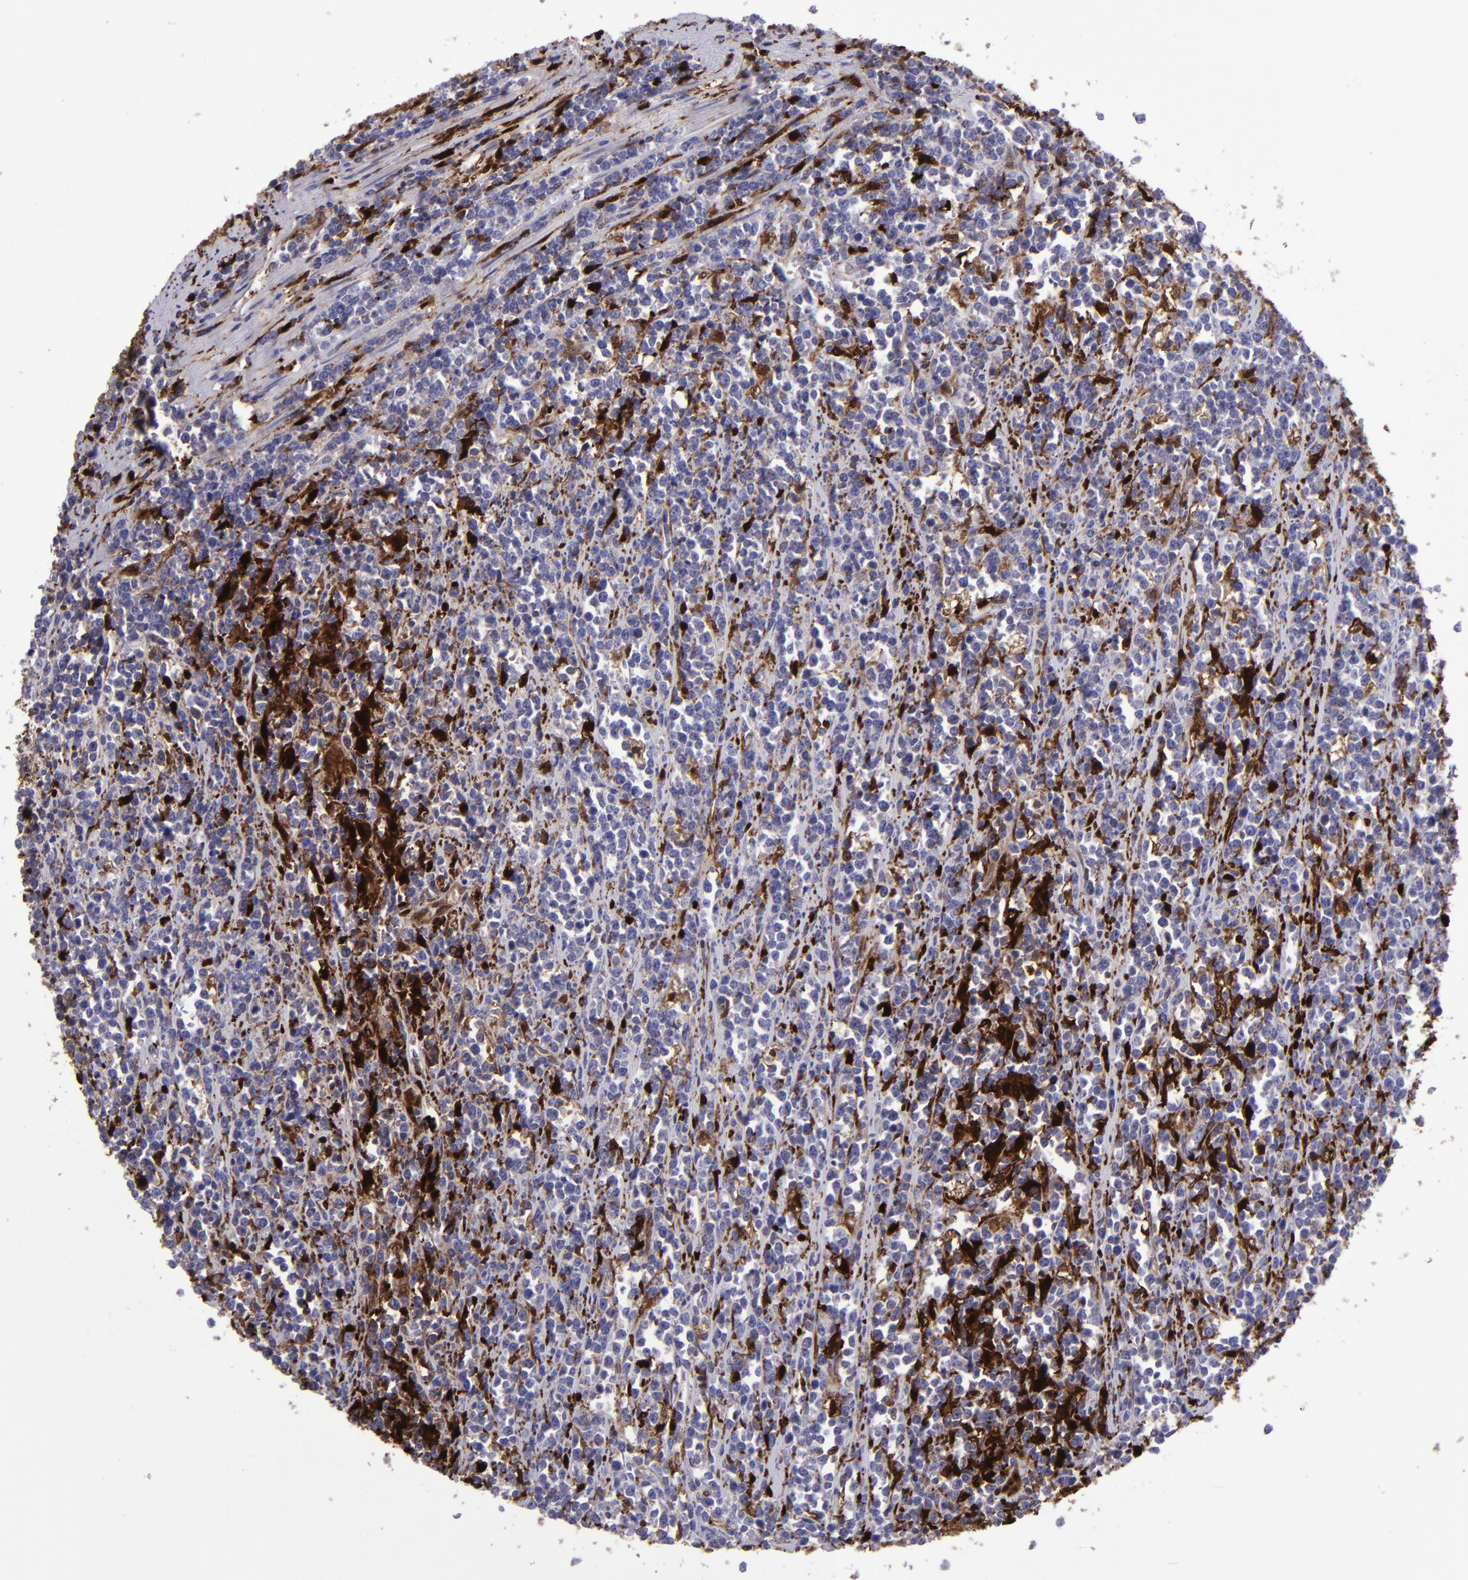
{"staining": {"intensity": "strong", "quantity": "<25%", "location": "cytoplasmic/membranous,nuclear"}, "tissue": "lymphoma", "cell_type": "Tumor cells", "image_type": "cancer", "snomed": [{"axis": "morphology", "description": "Malignant lymphoma, non-Hodgkin's type, High grade"}, {"axis": "topography", "description": "Small intestine"}, {"axis": "topography", "description": "Colon"}], "caption": "Human high-grade malignant lymphoma, non-Hodgkin's type stained with a brown dye displays strong cytoplasmic/membranous and nuclear positive positivity in approximately <25% of tumor cells.", "gene": "TYMP", "patient": {"sex": "male", "age": 8}}